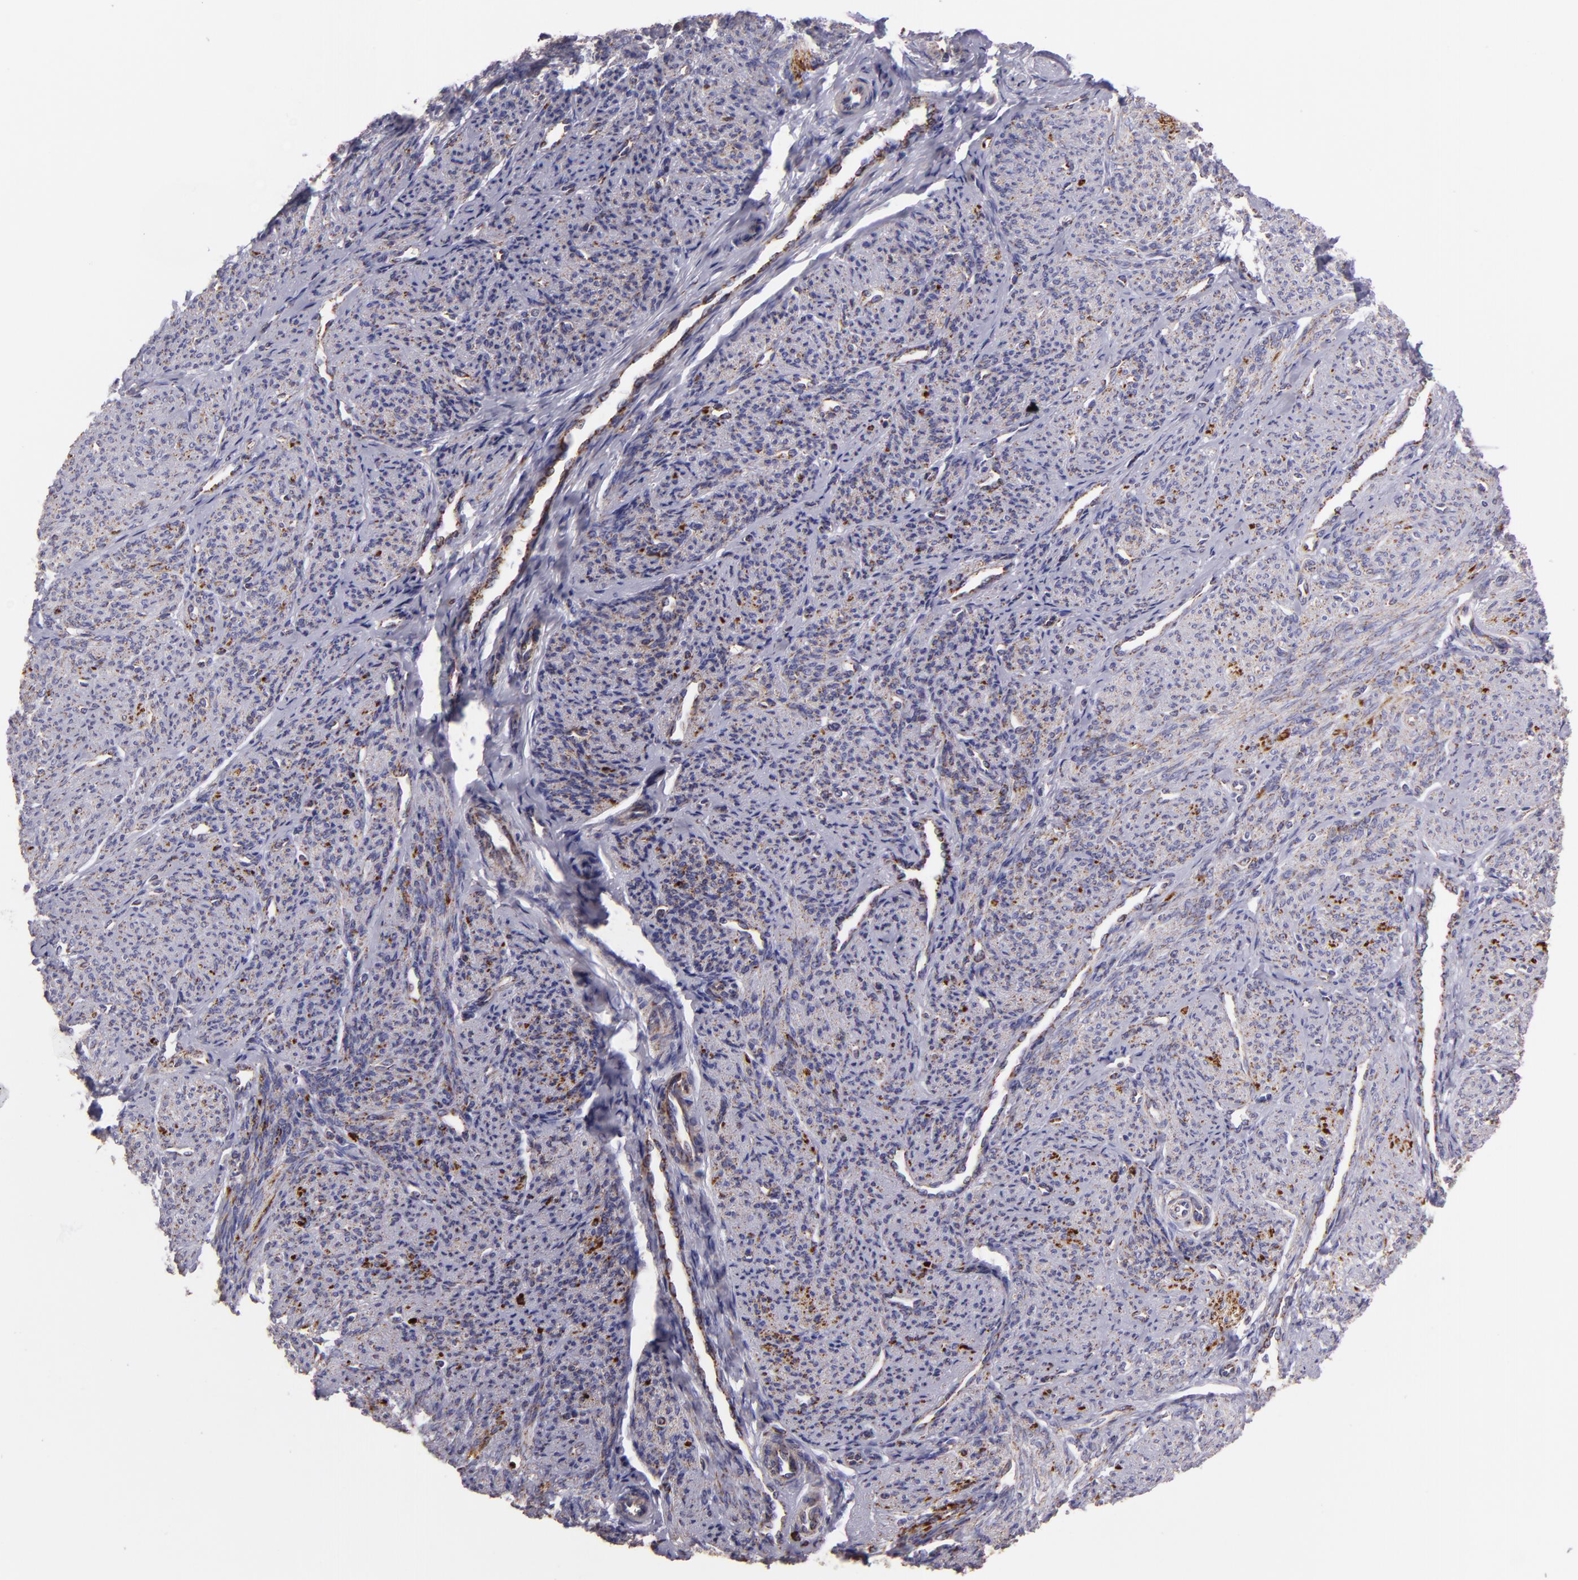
{"staining": {"intensity": "moderate", "quantity": "25%-75%", "location": "cytoplasmic/membranous"}, "tissue": "smooth muscle", "cell_type": "Smooth muscle cells", "image_type": "normal", "snomed": [{"axis": "morphology", "description": "Normal tissue, NOS"}, {"axis": "topography", "description": "Cervix"}, {"axis": "topography", "description": "Endometrium"}], "caption": "The photomicrograph reveals staining of unremarkable smooth muscle, revealing moderate cytoplasmic/membranous protein staining (brown color) within smooth muscle cells.", "gene": "HSPD1", "patient": {"sex": "female", "age": 65}}